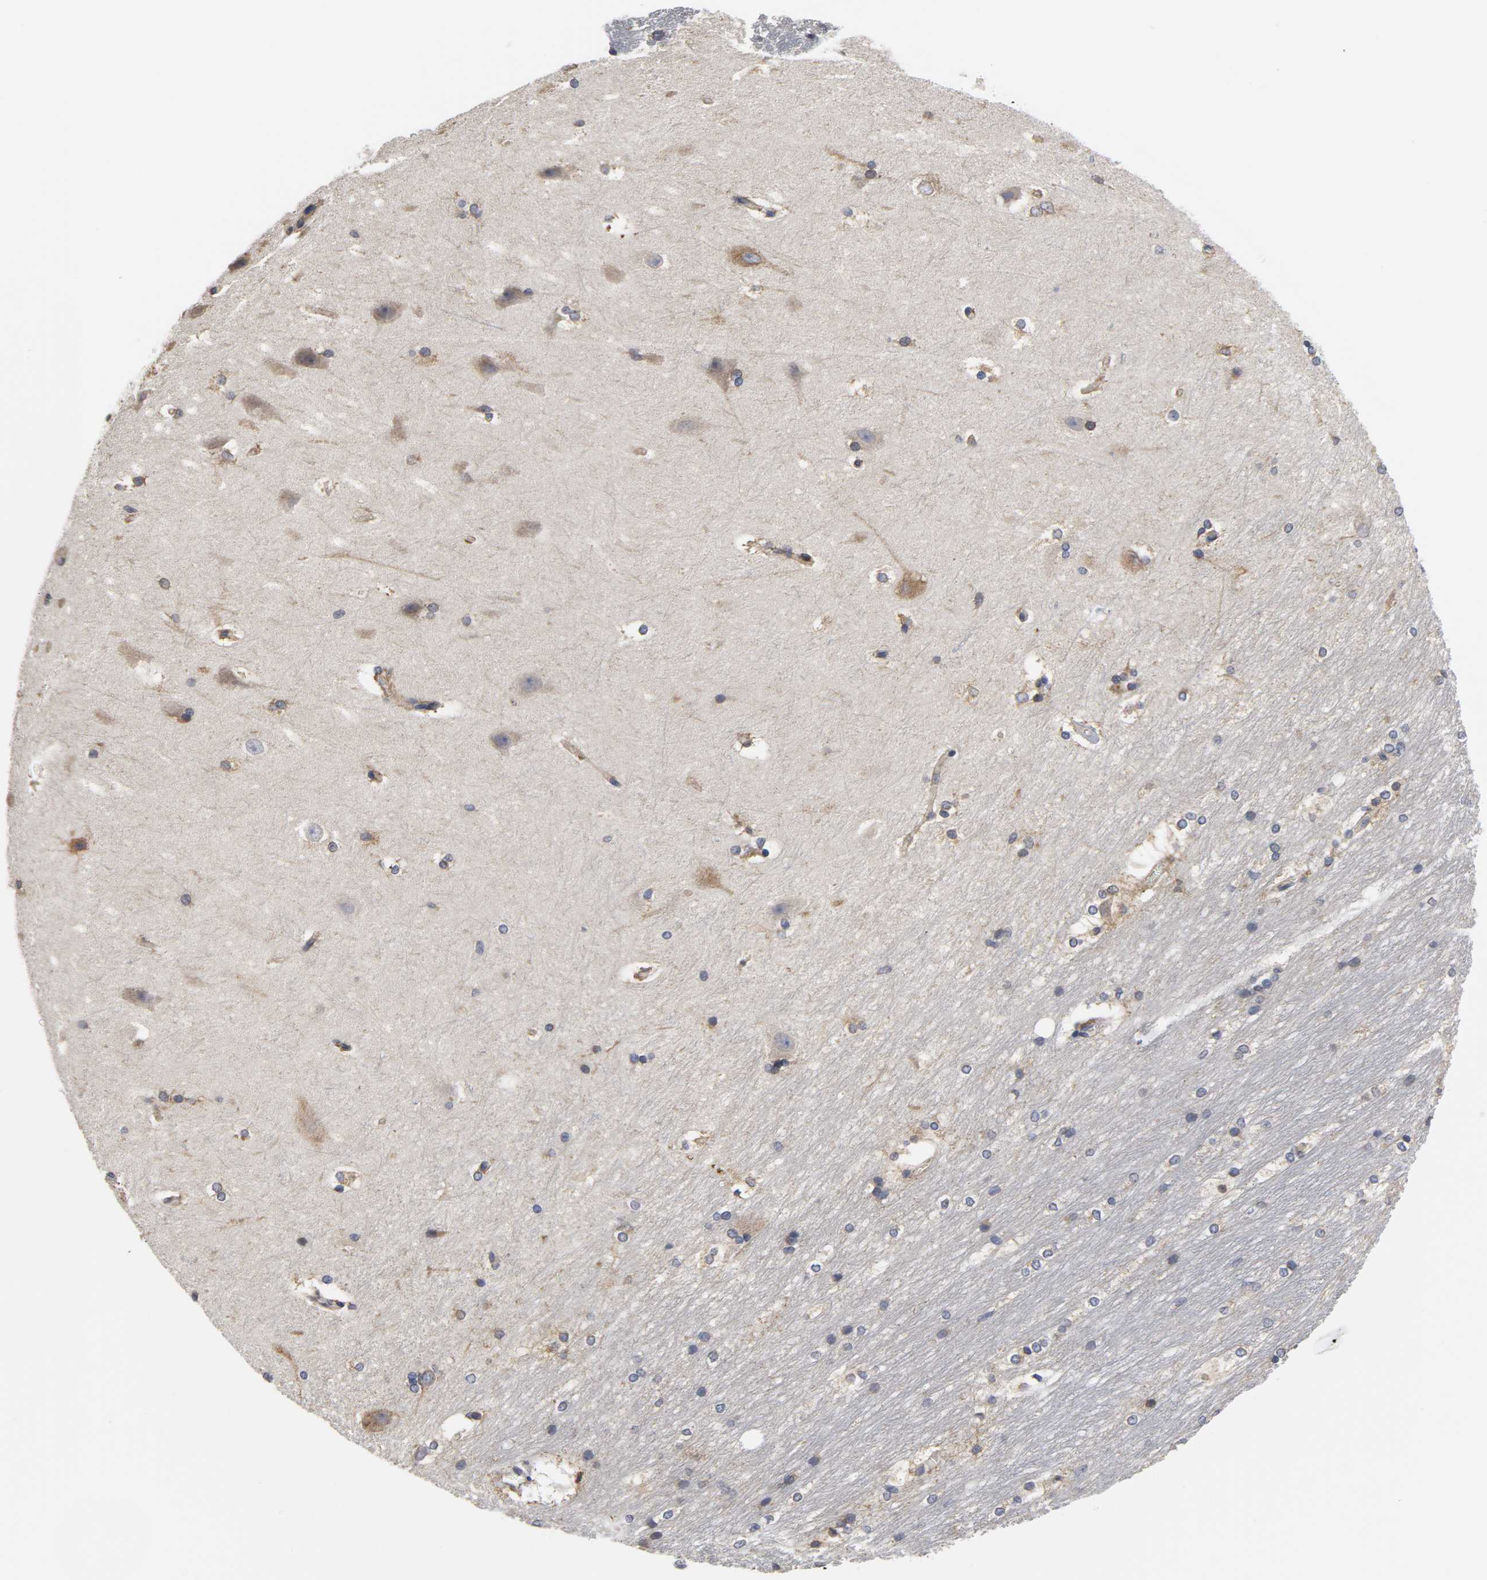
{"staining": {"intensity": "moderate", "quantity": "25%-75%", "location": "cytoplasmic/membranous"}, "tissue": "hippocampus", "cell_type": "Glial cells", "image_type": "normal", "snomed": [{"axis": "morphology", "description": "Normal tissue, NOS"}, {"axis": "topography", "description": "Hippocampus"}], "caption": "Protein staining of unremarkable hippocampus shows moderate cytoplasmic/membranous staining in approximately 25%-75% of glial cells.", "gene": "HCK", "patient": {"sex": "female", "age": 19}}